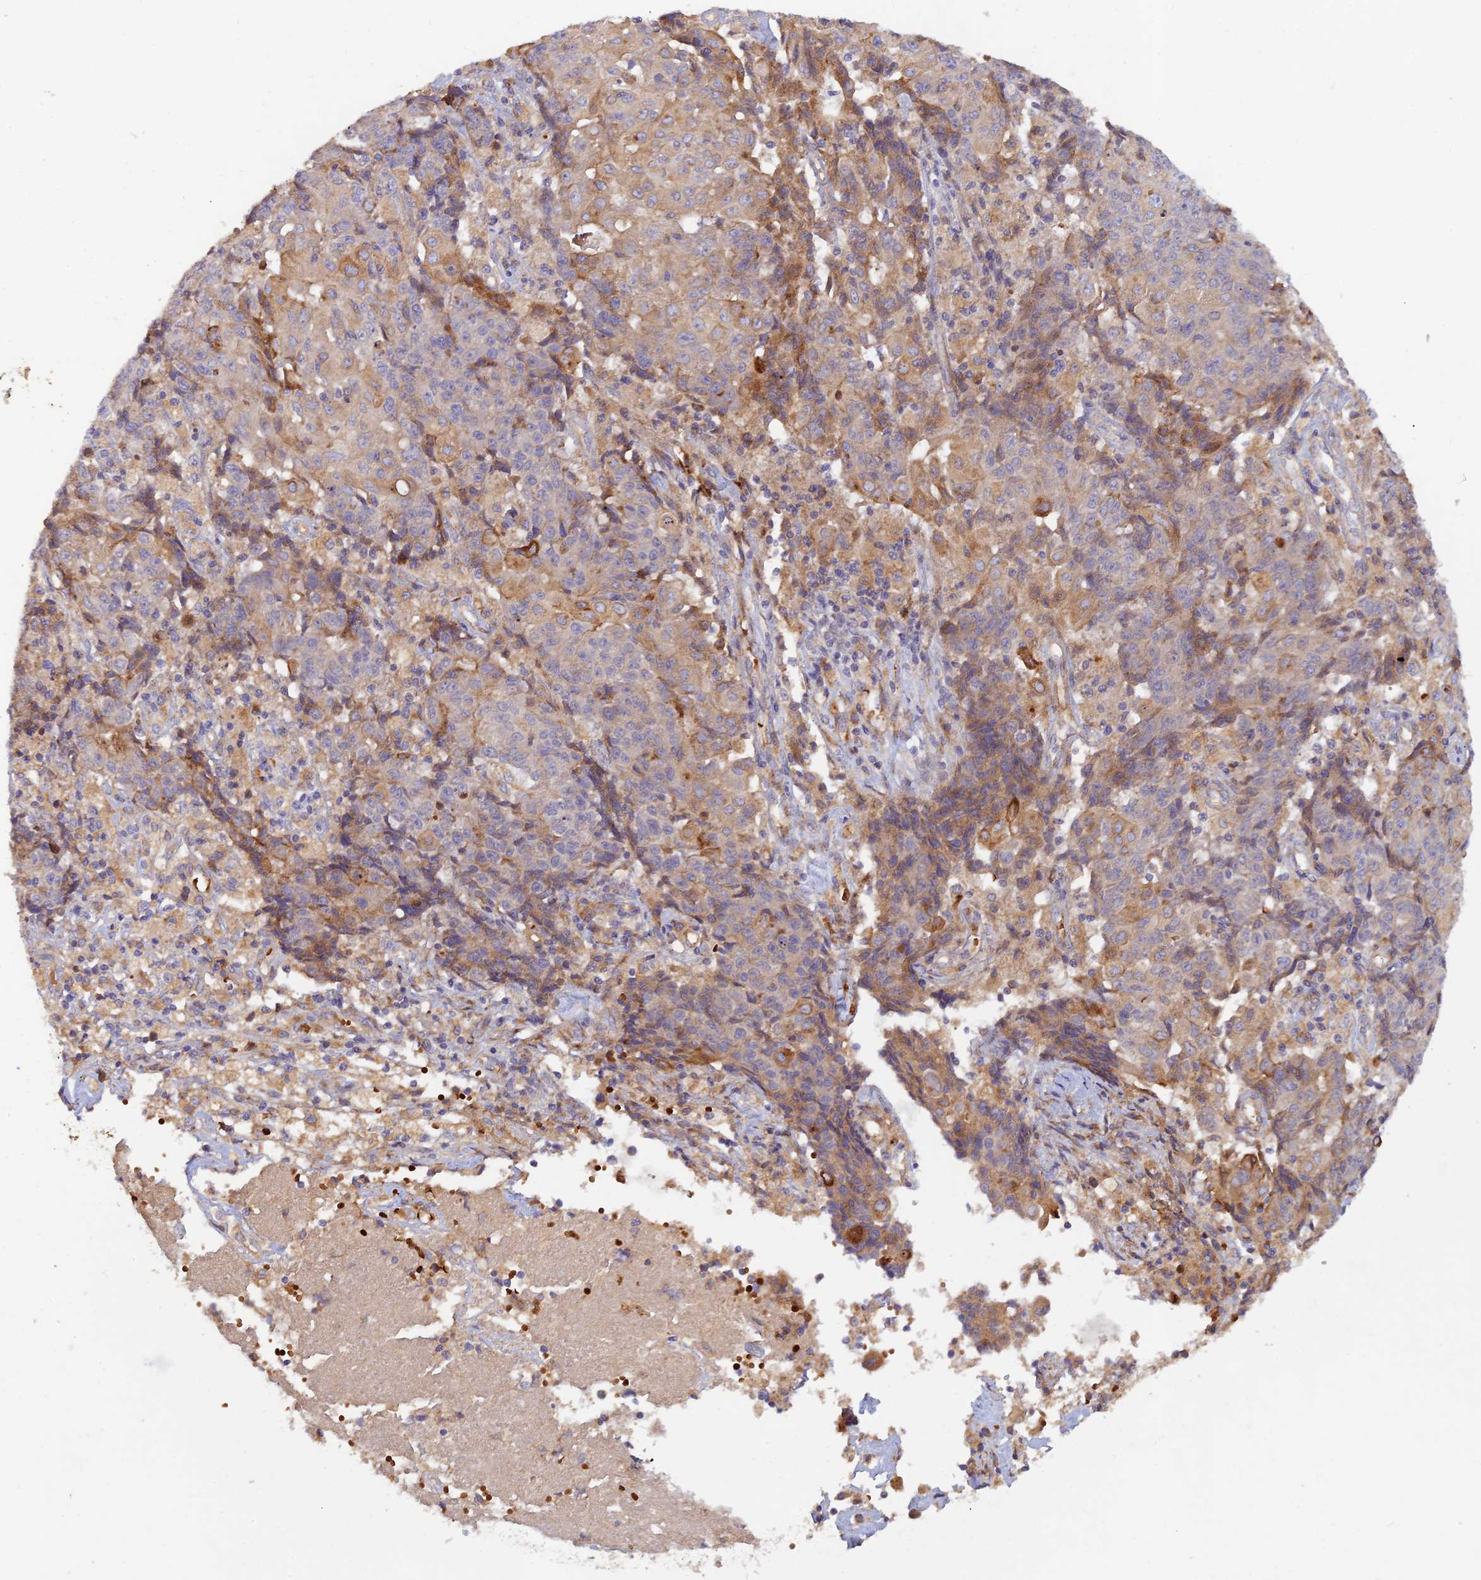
{"staining": {"intensity": "moderate", "quantity": "<25%", "location": "cytoplasmic/membranous"}, "tissue": "ovarian cancer", "cell_type": "Tumor cells", "image_type": "cancer", "snomed": [{"axis": "morphology", "description": "Carcinoma, endometroid"}, {"axis": "topography", "description": "Ovary"}], "caption": "Protein staining of ovarian endometroid carcinoma tissue demonstrates moderate cytoplasmic/membranous expression in approximately <25% of tumor cells.", "gene": "GMCL1", "patient": {"sex": "female", "age": 42}}